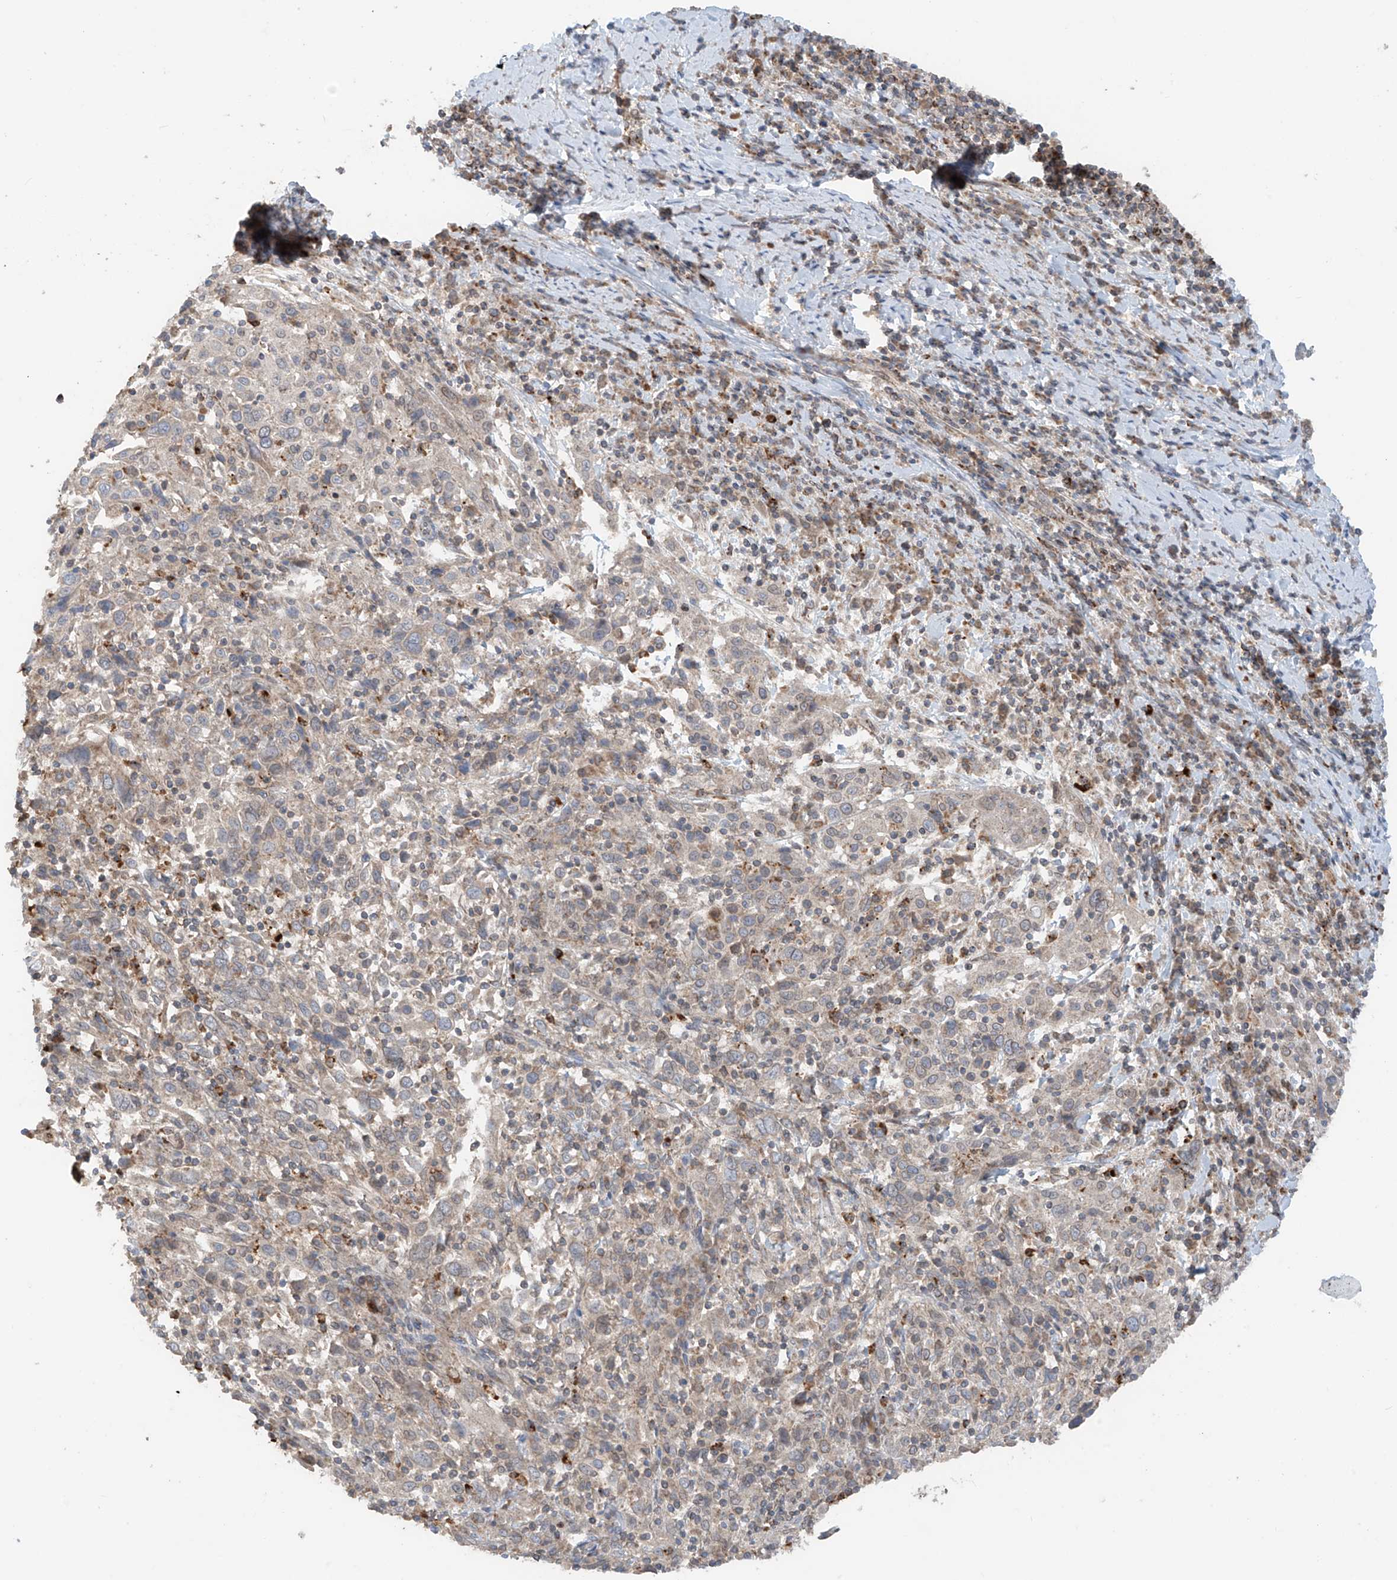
{"staining": {"intensity": "weak", "quantity": "25%-75%", "location": "cytoplasmic/membranous,nuclear"}, "tissue": "cervical cancer", "cell_type": "Tumor cells", "image_type": "cancer", "snomed": [{"axis": "morphology", "description": "Squamous cell carcinoma, NOS"}, {"axis": "topography", "description": "Cervix"}], "caption": "A histopathology image of human cervical squamous cell carcinoma stained for a protein reveals weak cytoplasmic/membranous and nuclear brown staining in tumor cells. (DAB (3,3'-diaminobenzidine) IHC with brightfield microscopy, high magnification).", "gene": "AHCTF1", "patient": {"sex": "female", "age": 46}}